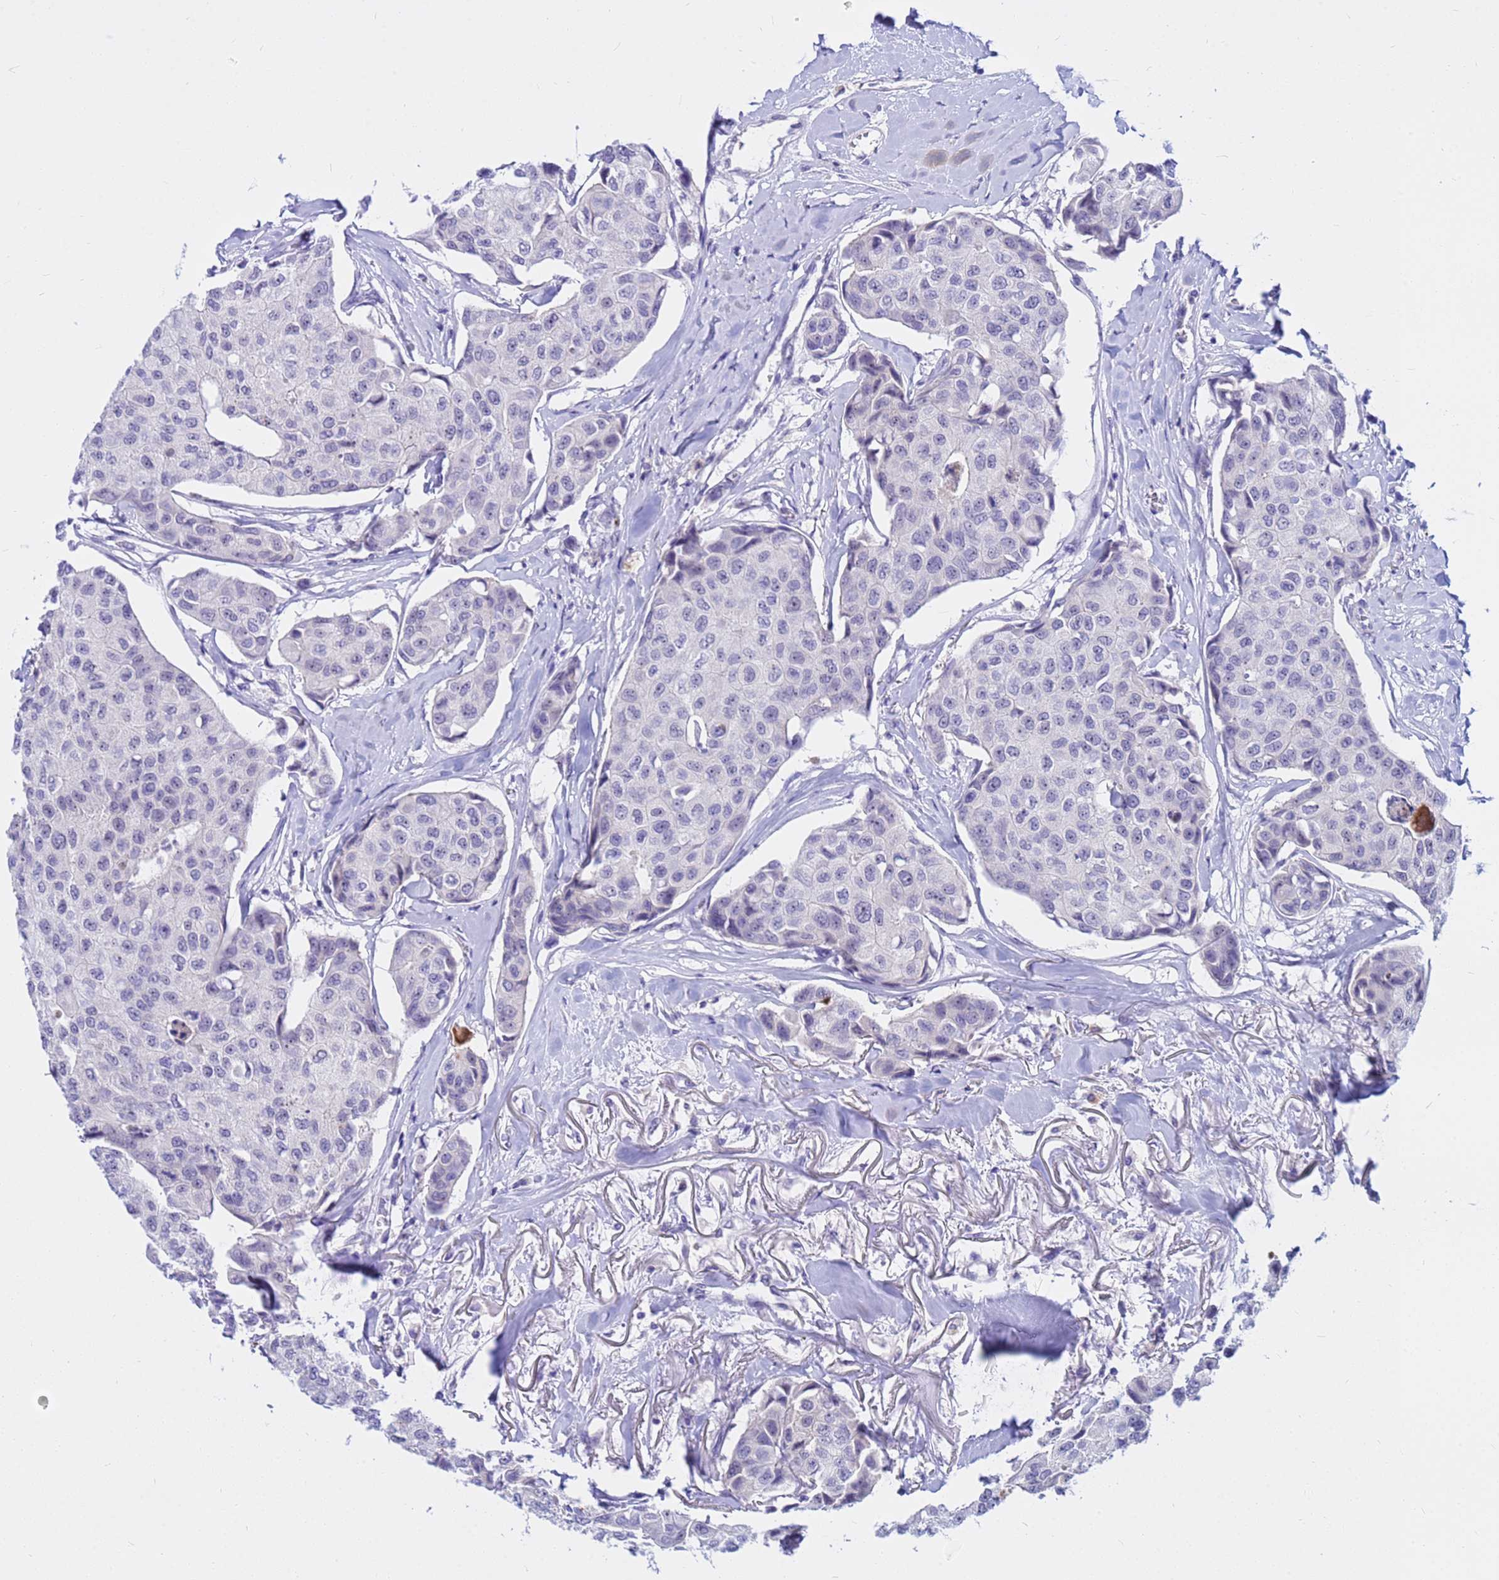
{"staining": {"intensity": "negative", "quantity": "none", "location": "none"}, "tissue": "breast cancer", "cell_type": "Tumor cells", "image_type": "cancer", "snomed": [{"axis": "morphology", "description": "Duct carcinoma"}, {"axis": "topography", "description": "Breast"}], "caption": "Histopathology image shows no significant protein staining in tumor cells of invasive ductal carcinoma (breast). (Stains: DAB immunohistochemistry (IHC) with hematoxylin counter stain, Microscopy: brightfield microscopy at high magnification).", "gene": "DMRTC2", "patient": {"sex": "female", "age": 80}}